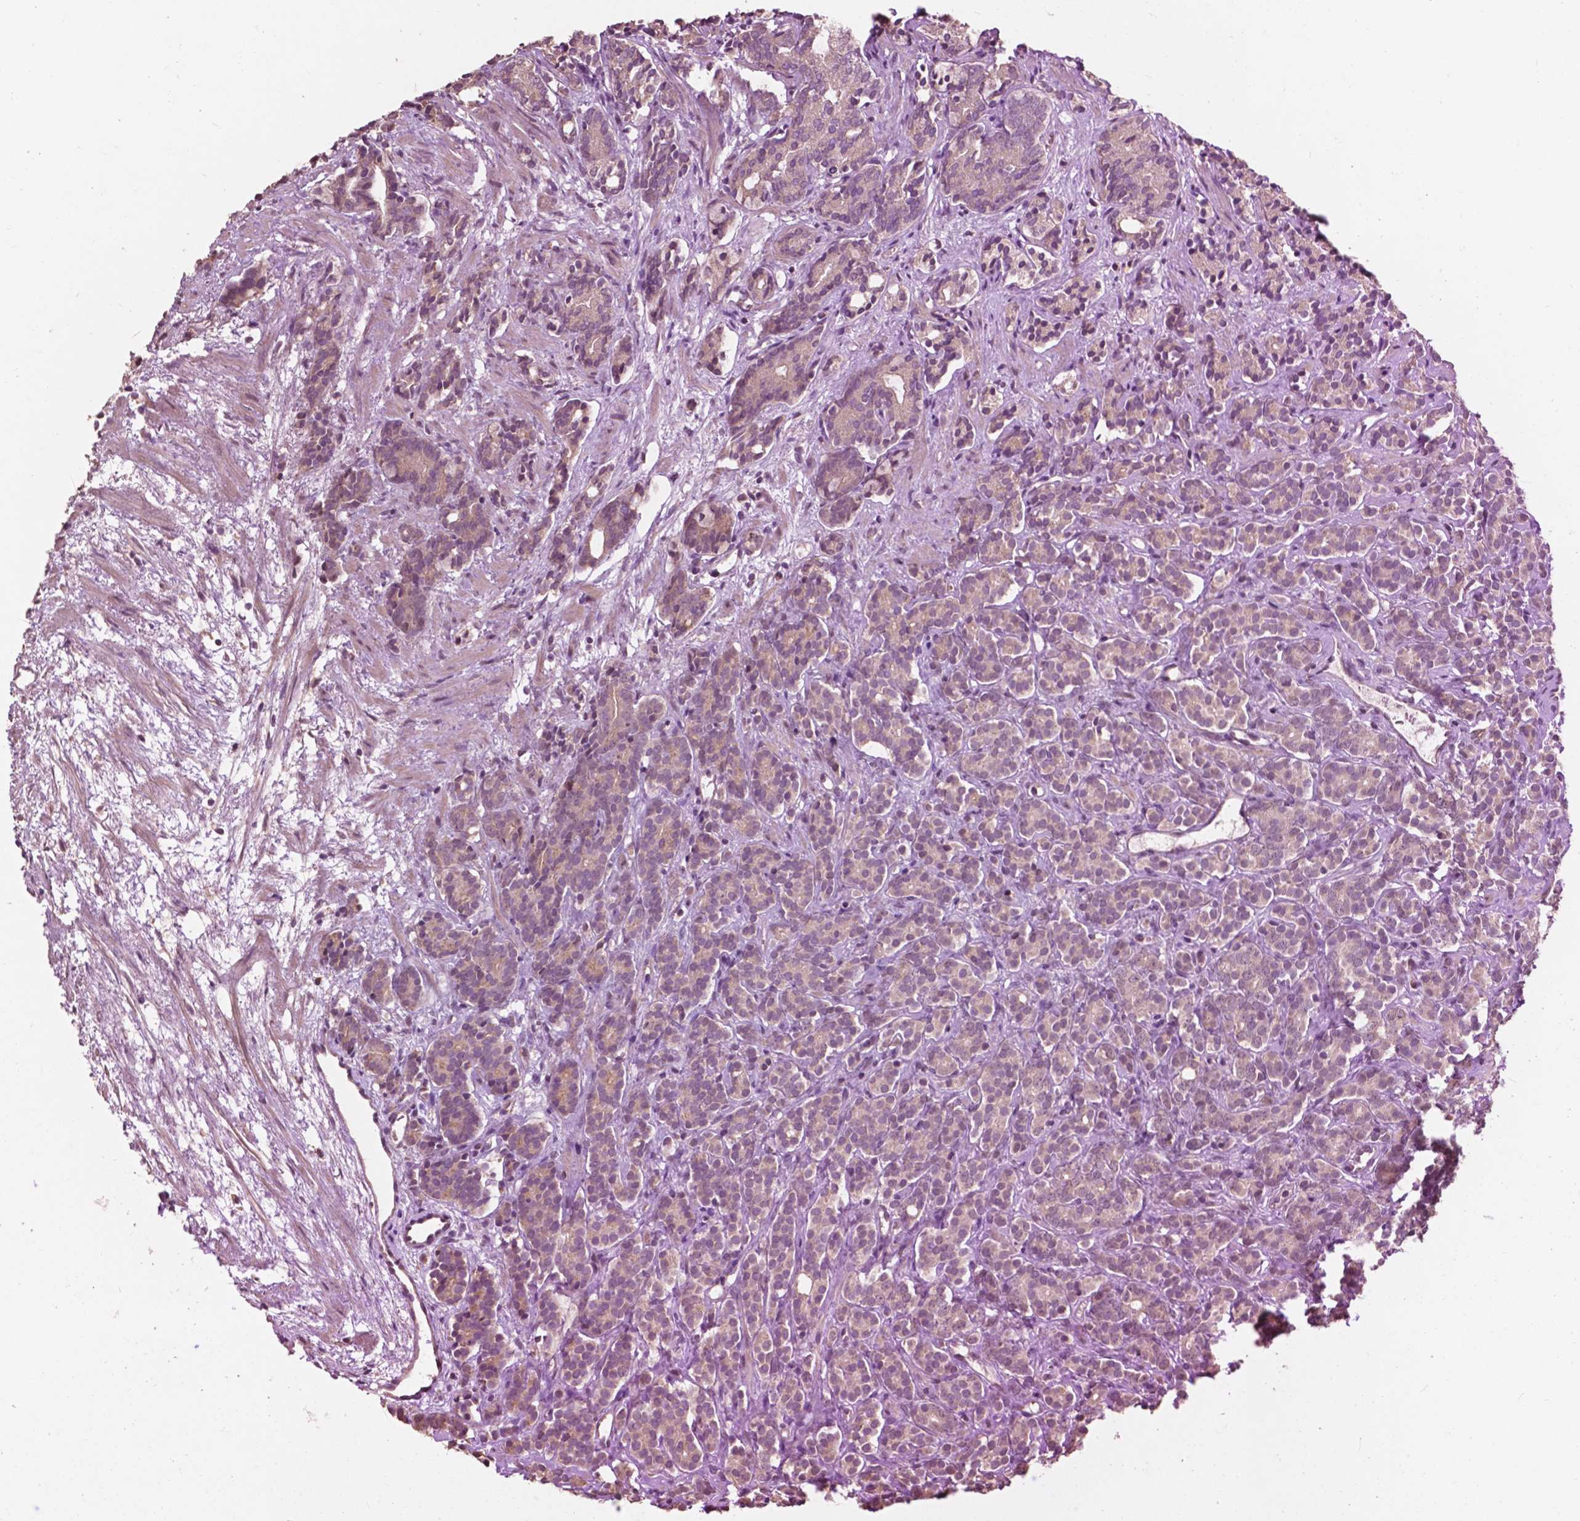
{"staining": {"intensity": "weak", "quantity": "<25%", "location": "cytoplasmic/membranous"}, "tissue": "prostate cancer", "cell_type": "Tumor cells", "image_type": "cancer", "snomed": [{"axis": "morphology", "description": "Adenocarcinoma, High grade"}, {"axis": "topography", "description": "Prostate"}], "caption": "Immunohistochemical staining of human prostate cancer exhibits no significant staining in tumor cells.", "gene": "GLRA2", "patient": {"sex": "male", "age": 84}}